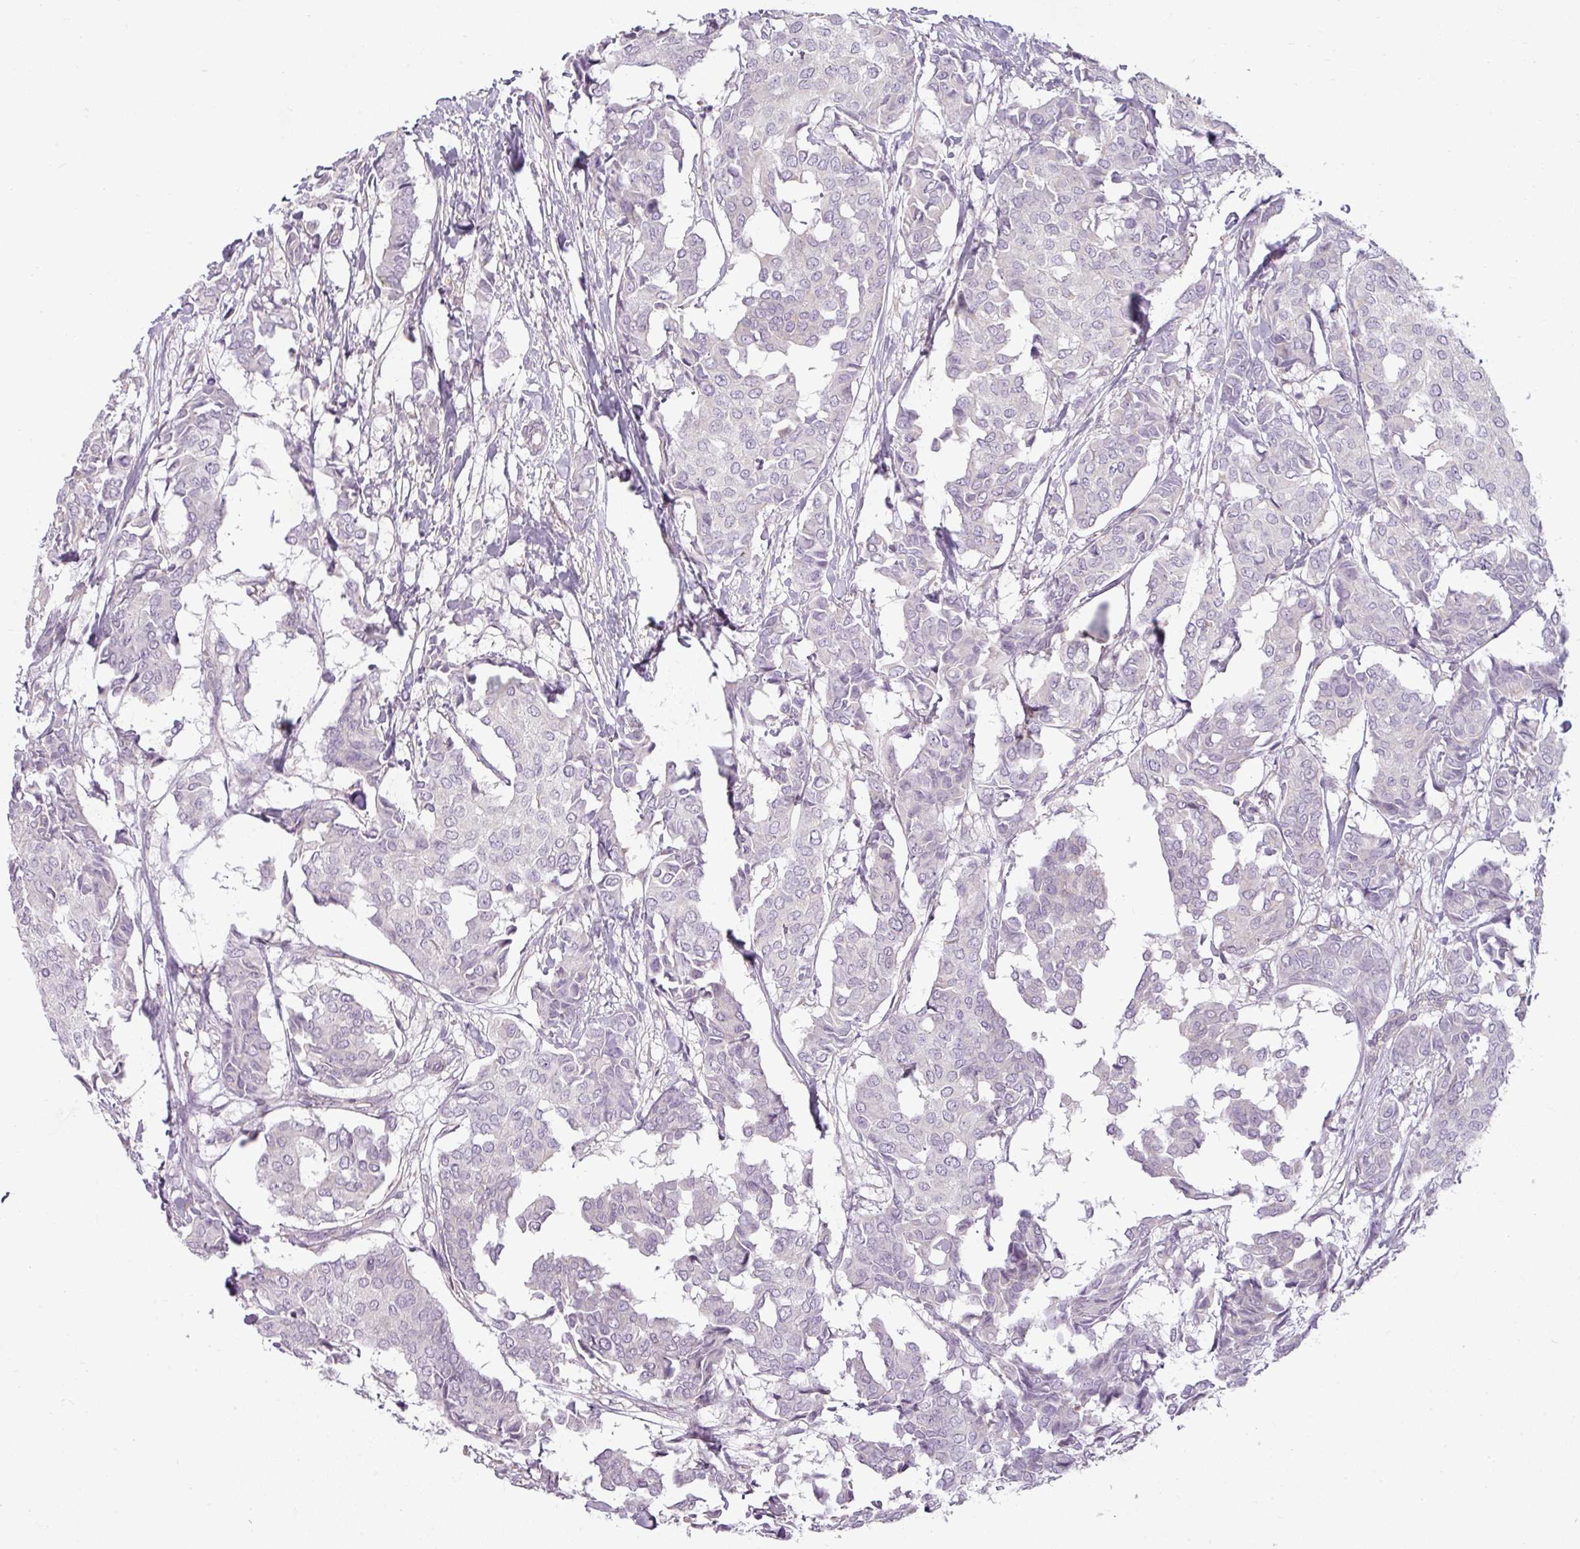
{"staining": {"intensity": "negative", "quantity": "none", "location": "none"}, "tissue": "breast cancer", "cell_type": "Tumor cells", "image_type": "cancer", "snomed": [{"axis": "morphology", "description": "Duct carcinoma"}, {"axis": "topography", "description": "Breast"}], "caption": "Tumor cells show no significant expression in intraductal carcinoma (breast).", "gene": "ASB1", "patient": {"sex": "female", "age": 75}}